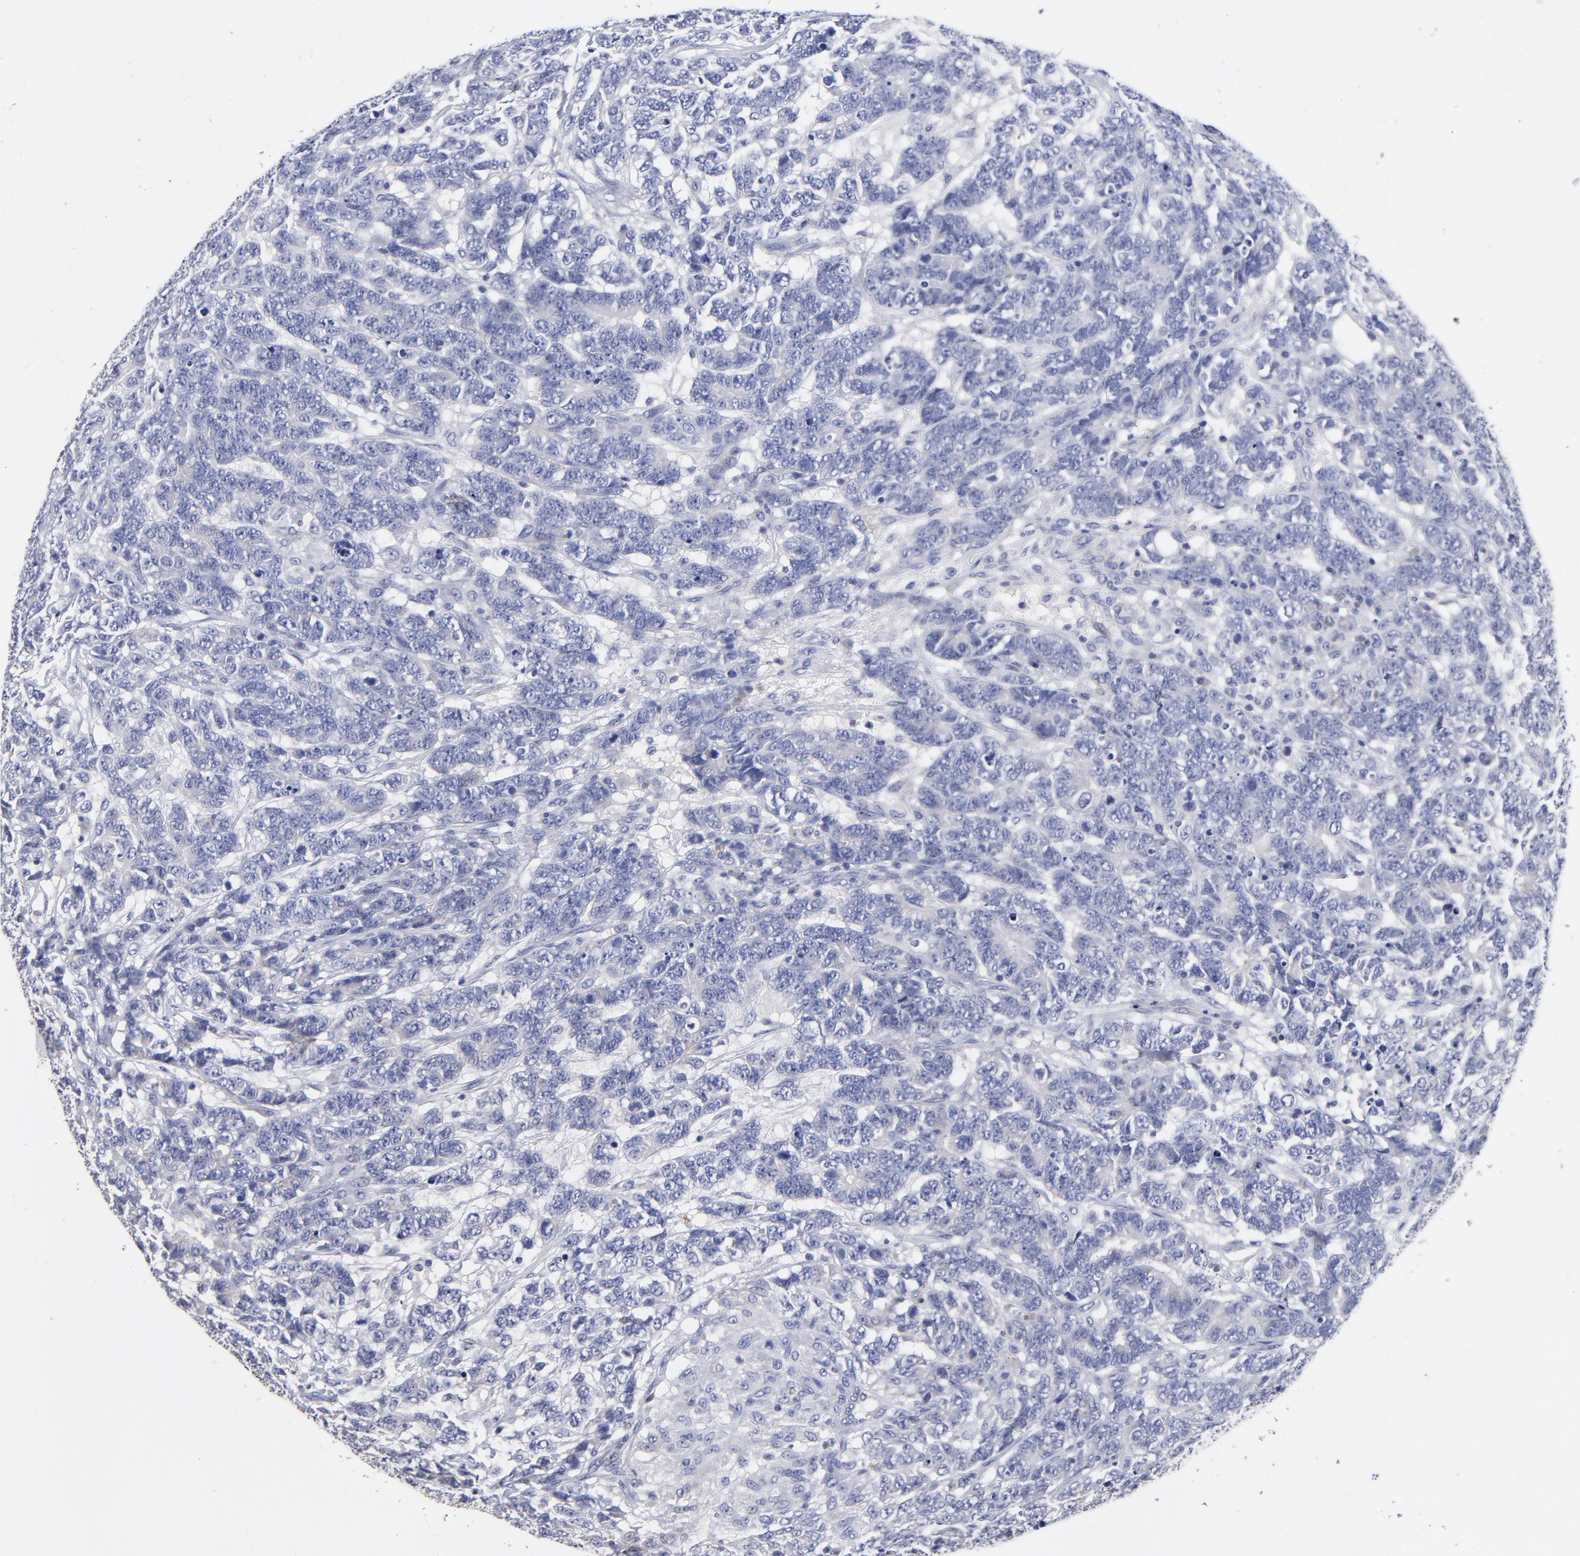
{"staining": {"intensity": "negative", "quantity": "none", "location": "none"}, "tissue": "testis cancer", "cell_type": "Tumor cells", "image_type": "cancer", "snomed": [{"axis": "morphology", "description": "Carcinoma, Embryonal, NOS"}, {"axis": "topography", "description": "Testis"}], "caption": "This is a photomicrograph of IHC staining of testis cancer, which shows no staining in tumor cells.", "gene": "TRAT1", "patient": {"sex": "male", "age": 26}}